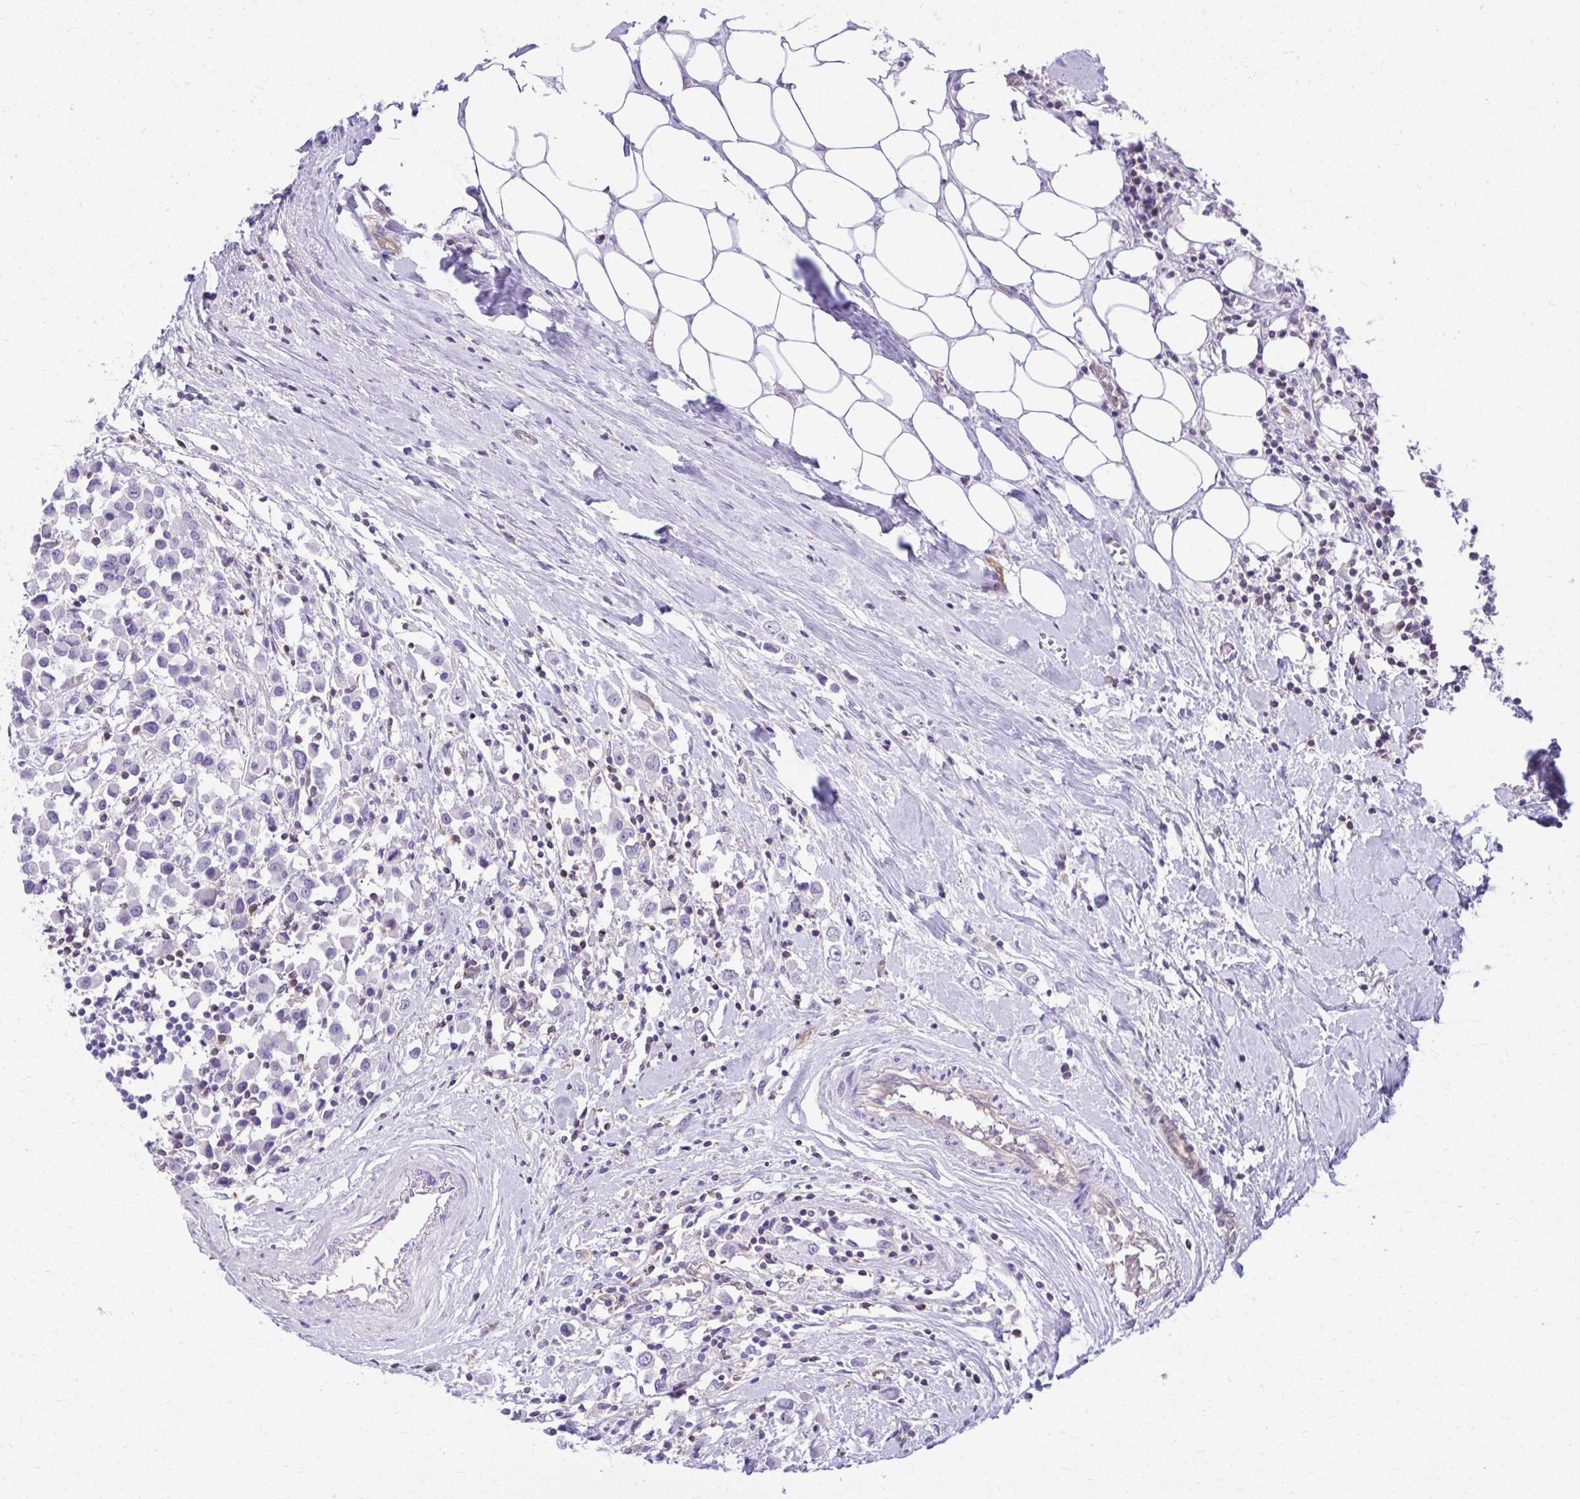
{"staining": {"intensity": "negative", "quantity": "none", "location": "none"}, "tissue": "breast cancer", "cell_type": "Tumor cells", "image_type": "cancer", "snomed": [{"axis": "morphology", "description": "Duct carcinoma"}, {"axis": "topography", "description": "Breast"}], "caption": "There is no significant staining in tumor cells of breast cancer (intraductal carcinoma).", "gene": "GPRIN3", "patient": {"sex": "female", "age": 61}}